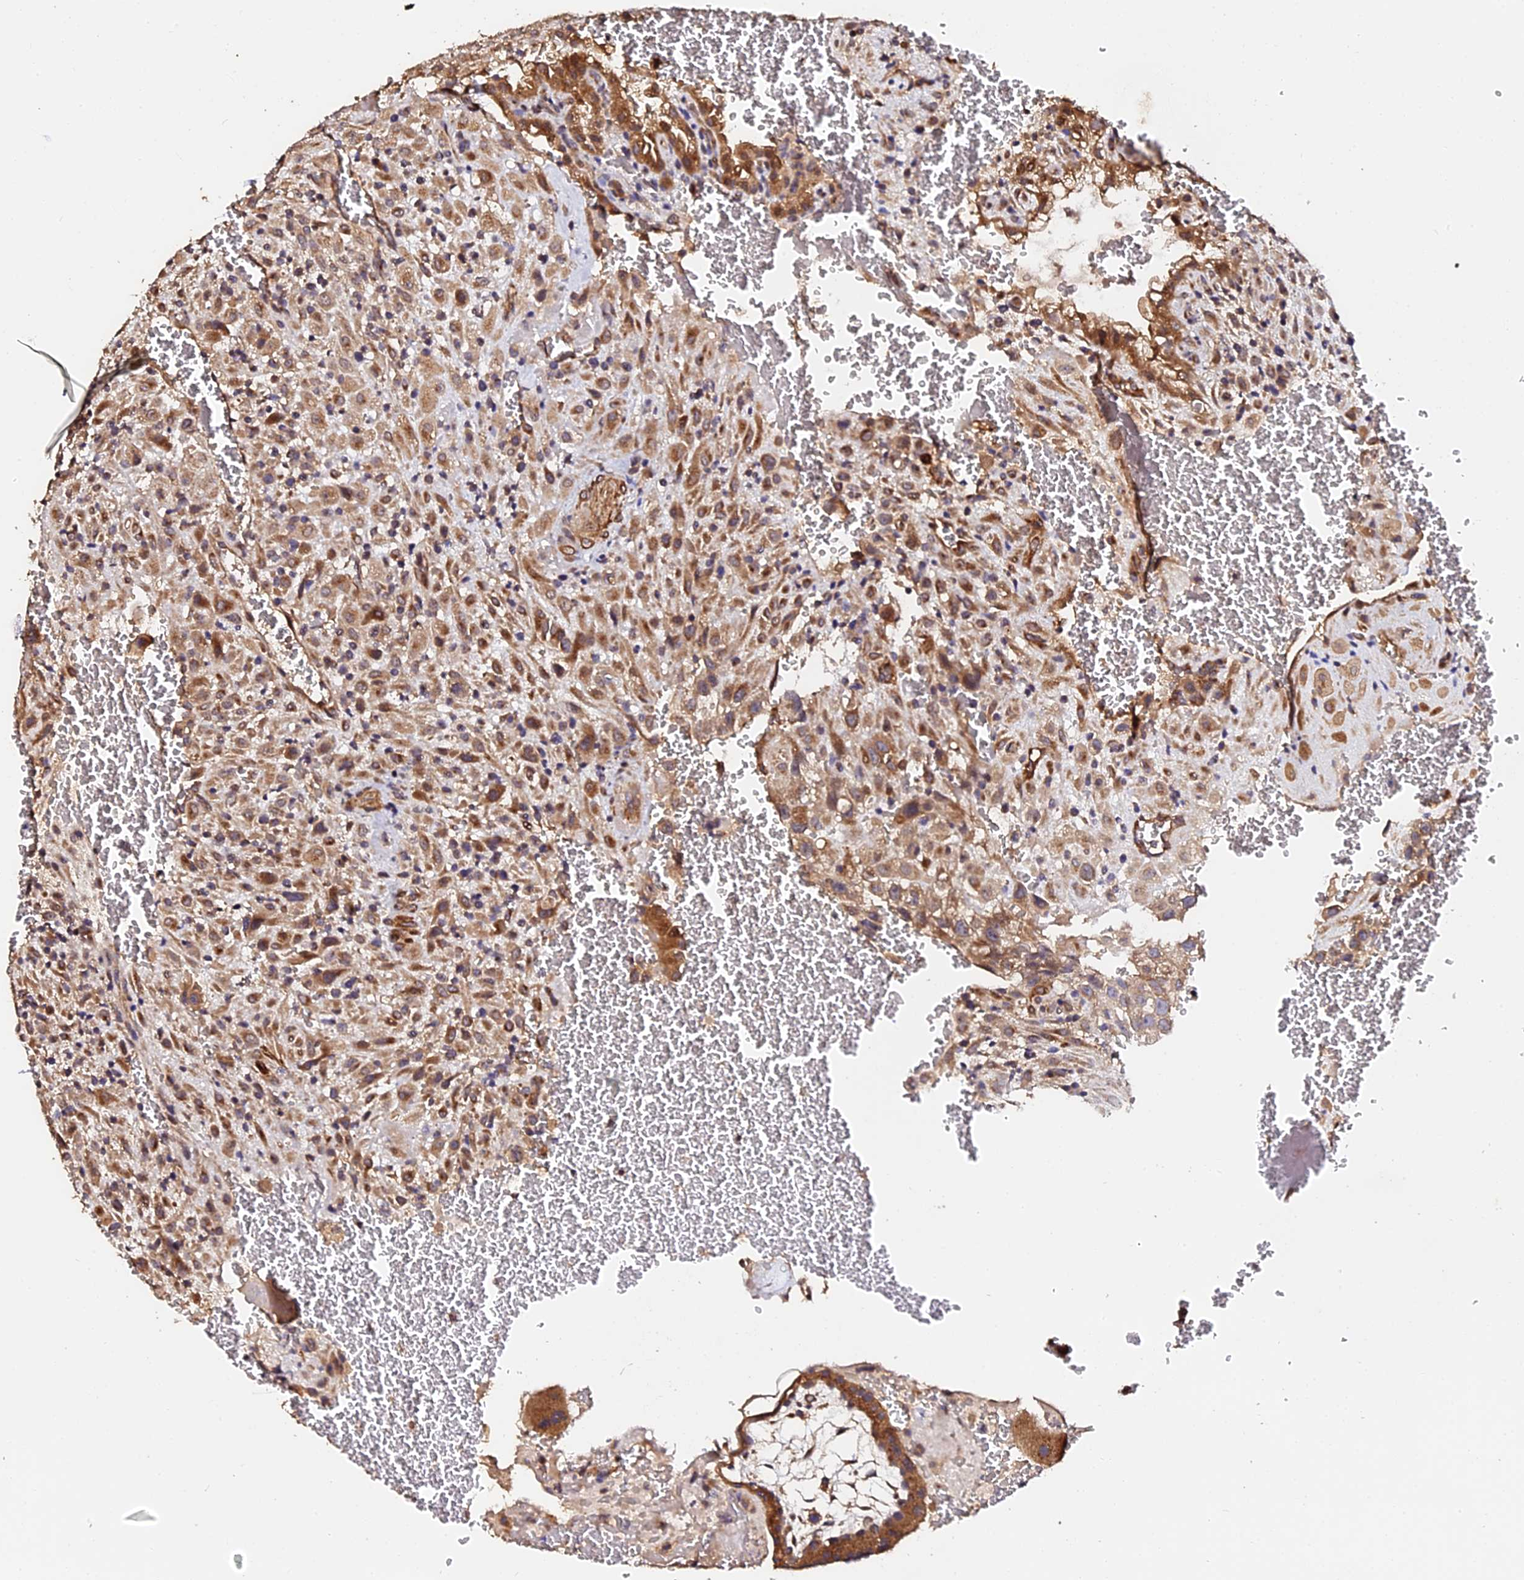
{"staining": {"intensity": "moderate", "quantity": ">75%", "location": "cytoplasmic/membranous"}, "tissue": "placenta", "cell_type": "Decidual cells", "image_type": "normal", "snomed": [{"axis": "morphology", "description": "Normal tissue, NOS"}, {"axis": "topography", "description": "Placenta"}], "caption": "Unremarkable placenta exhibits moderate cytoplasmic/membranous staining in approximately >75% of decidual cells.", "gene": "TDO2", "patient": {"sex": "female", "age": 35}}